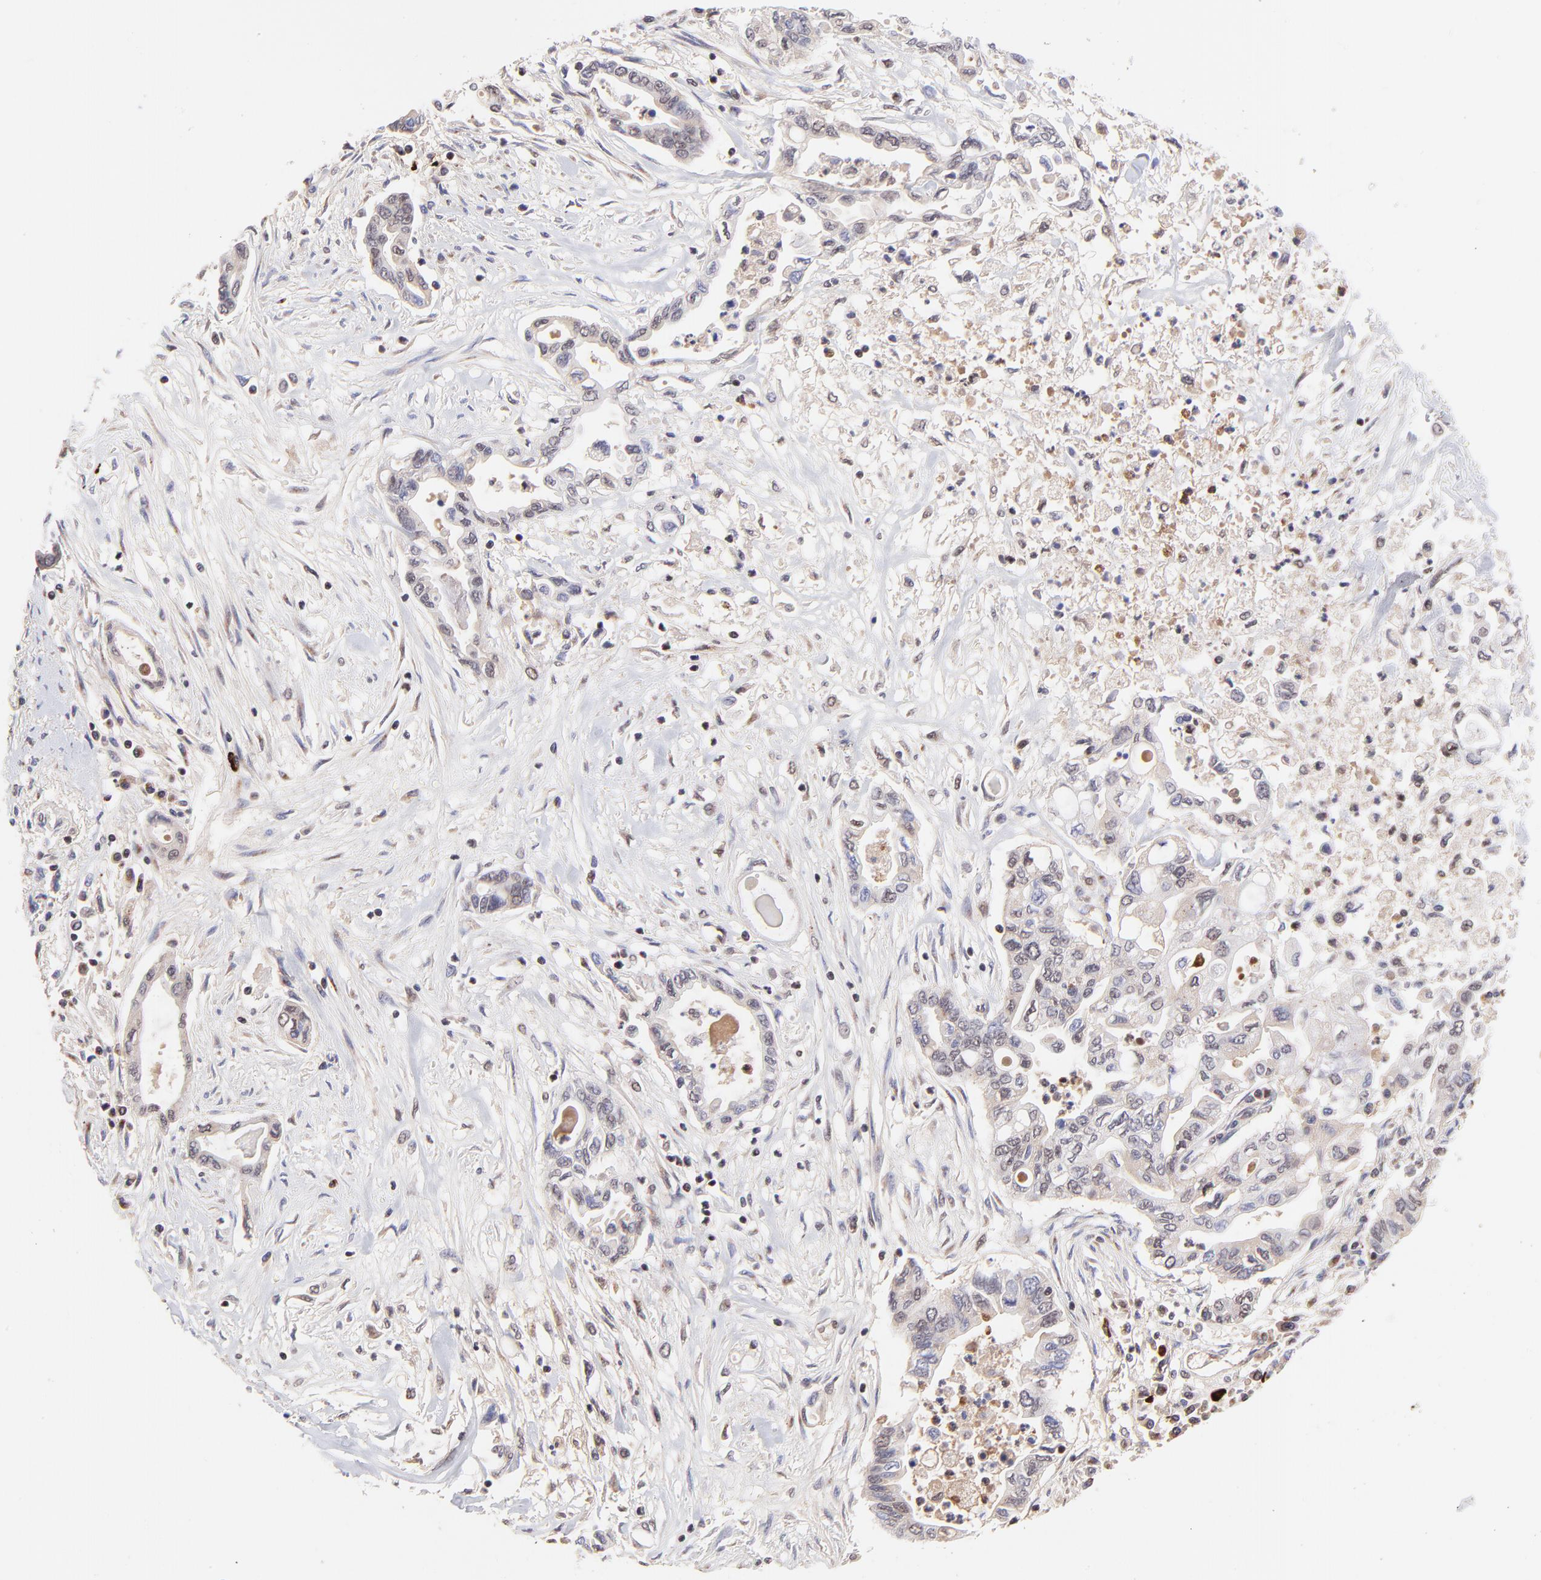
{"staining": {"intensity": "weak", "quantity": "25%-75%", "location": "cytoplasmic/membranous,nuclear"}, "tissue": "pancreatic cancer", "cell_type": "Tumor cells", "image_type": "cancer", "snomed": [{"axis": "morphology", "description": "Adenocarcinoma, NOS"}, {"axis": "topography", "description": "Pancreas"}], "caption": "This is a micrograph of immunohistochemistry staining of pancreatic cancer (adenocarcinoma), which shows weak staining in the cytoplasmic/membranous and nuclear of tumor cells.", "gene": "MED12", "patient": {"sex": "female", "age": 57}}